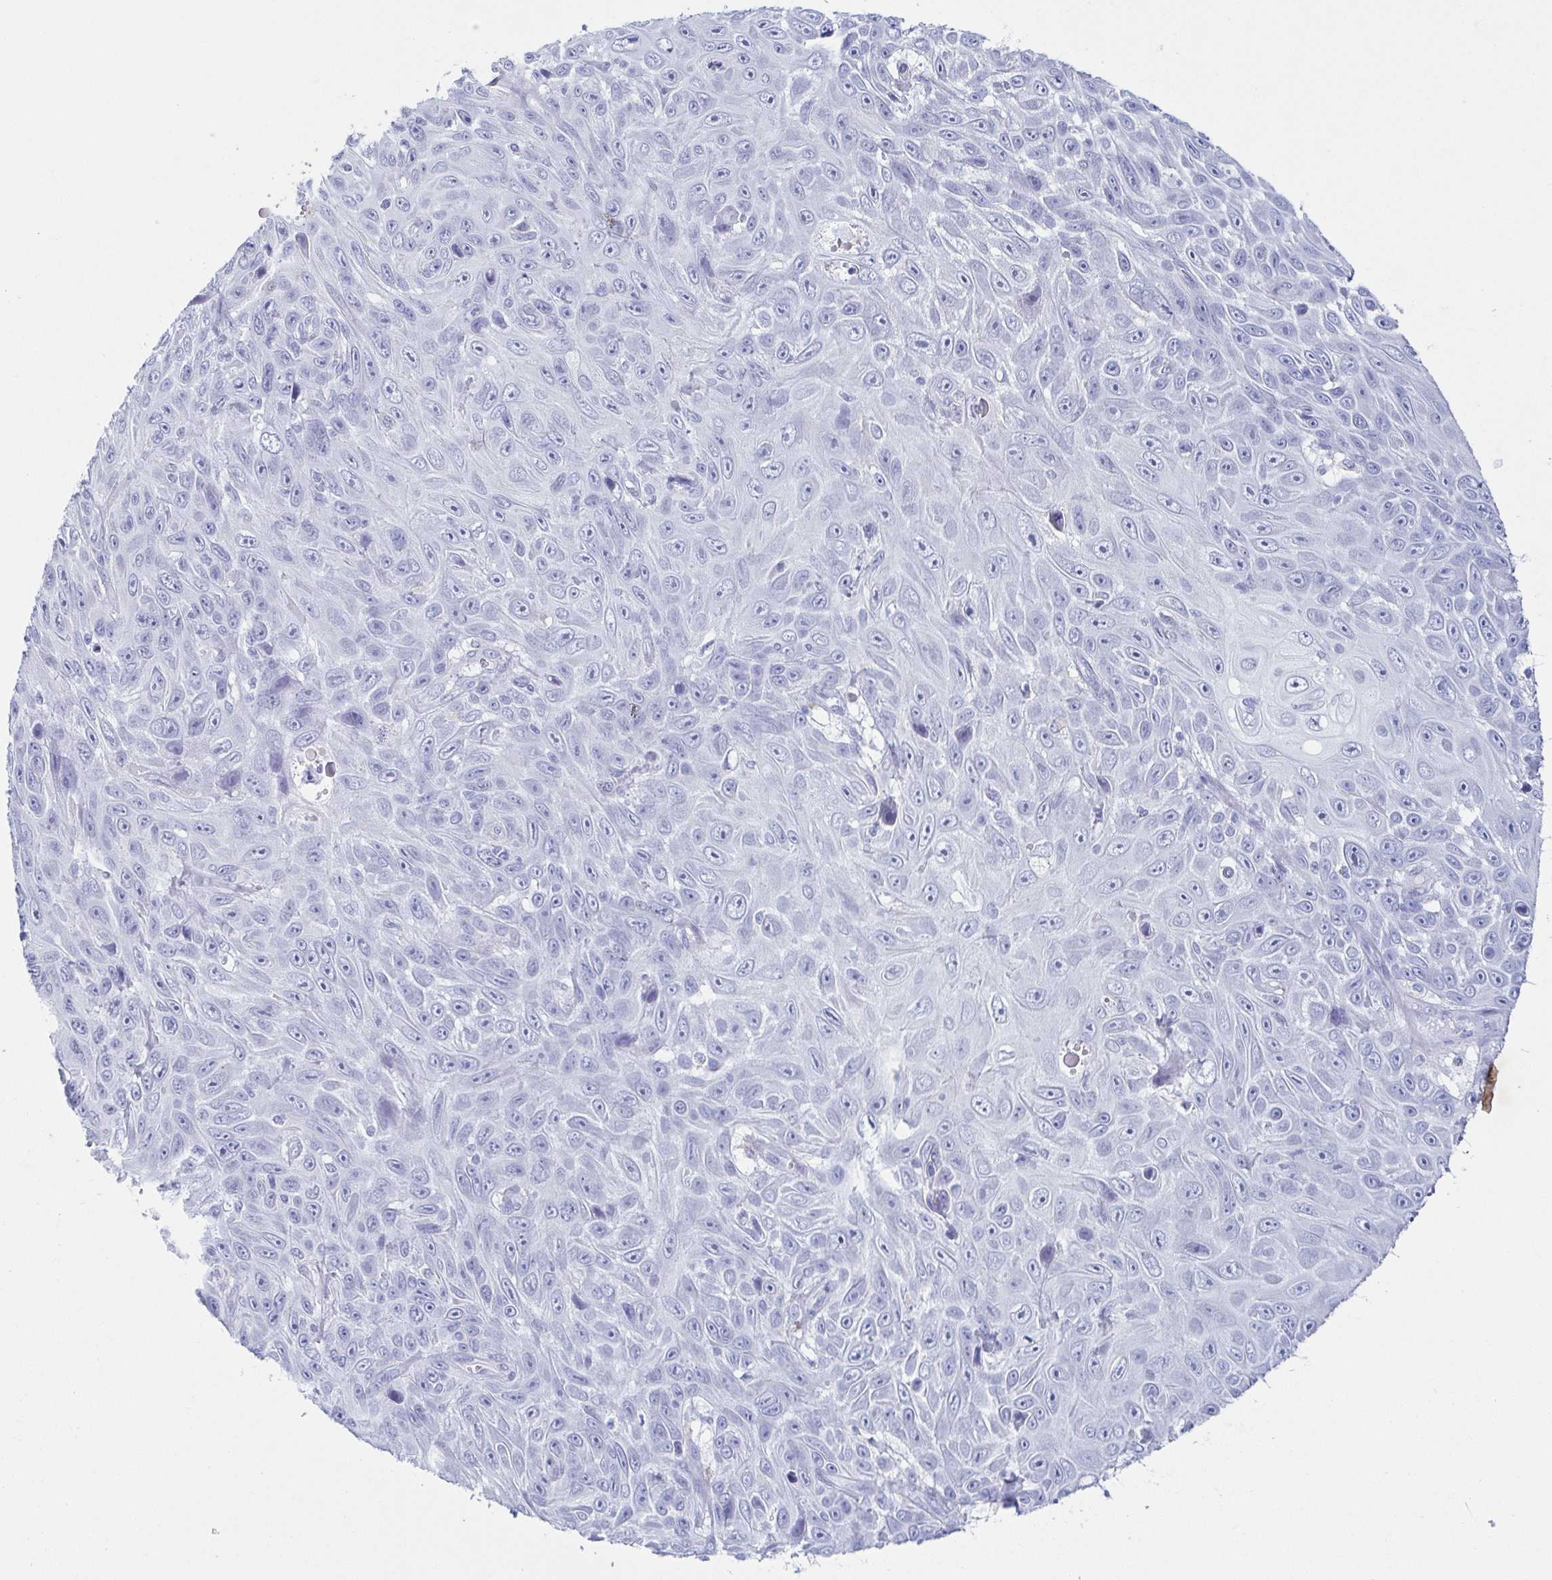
{"staining": {"intensity": "negative", "quantity": "none", "location": "none"}, "tissue": "skin cancer", "cell_type": "Tumor cells", "image_type": "cancer", "snomed": [{"axis": "morphology", "description": "Squamous cell carcinoma, NOS"}, {"axis": "topography", "description": "Skin"}], "caption": "A high-resolution image shows immunohistochemistry staining of skin cancer (squamous cell carcinoma), which reveals no significant staining in tumor cells.", "gene": "ZG16B", "patient": {"sex": "male", "age": 82}}